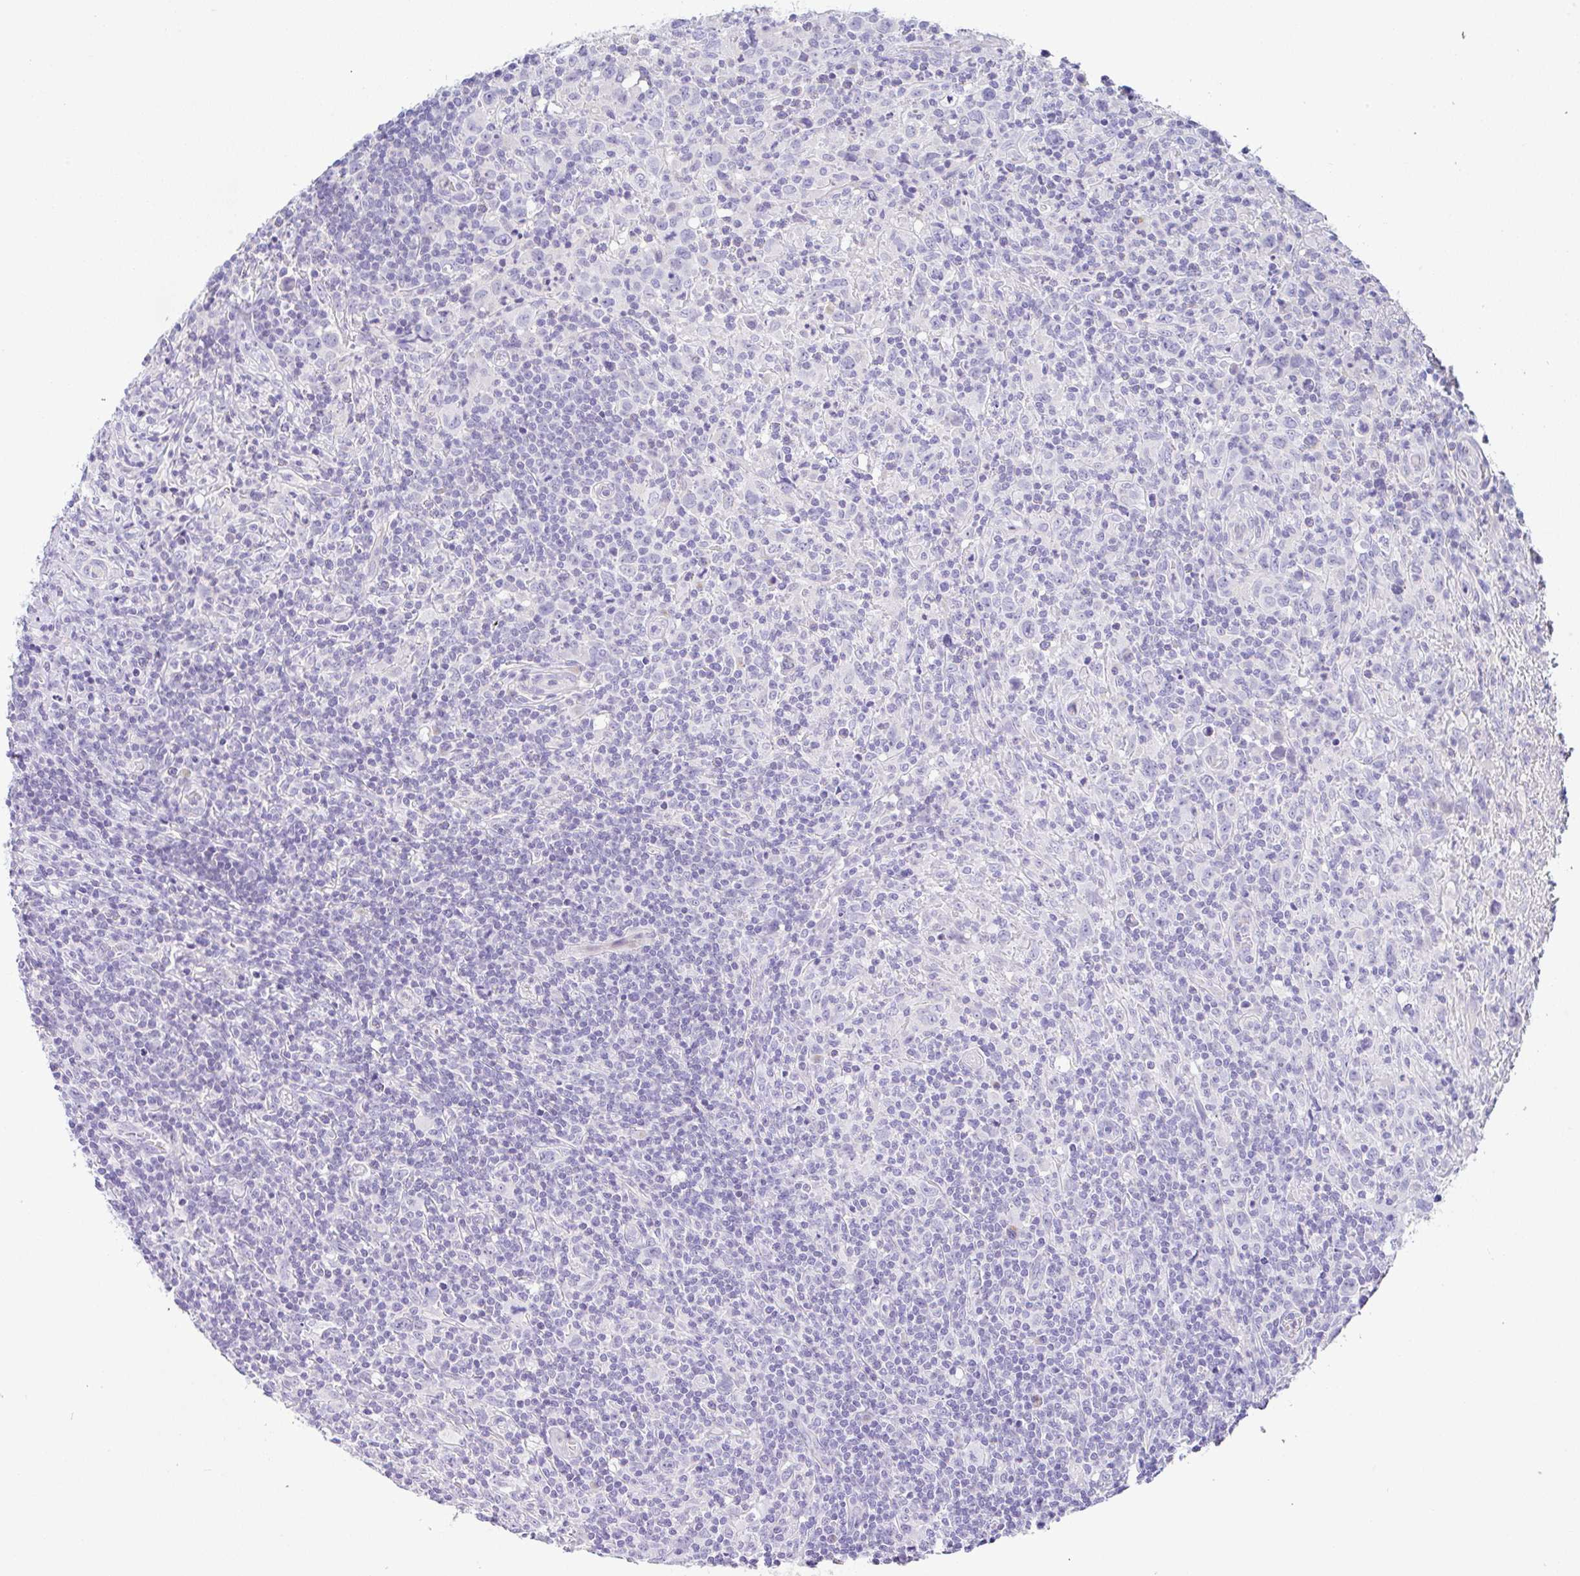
{"staining": {"intensity": "negative", "quantity": "none", "location": "none"}, "tissue": "lymphoma", "cell_type": "Tumor cells", "image_type": "cancer", "snomed": [{"axis": "morphology", "description": "Hodgkin's disease, NOS"}, {"axis": "topography", "description": "Lymph node"}], "caption": "Lymphoma was stained to show a protein in brown. There is no significant staining in tumor cells.", "gene": "SERPINE3", "patient": {"sex": "female", "age": 18}}